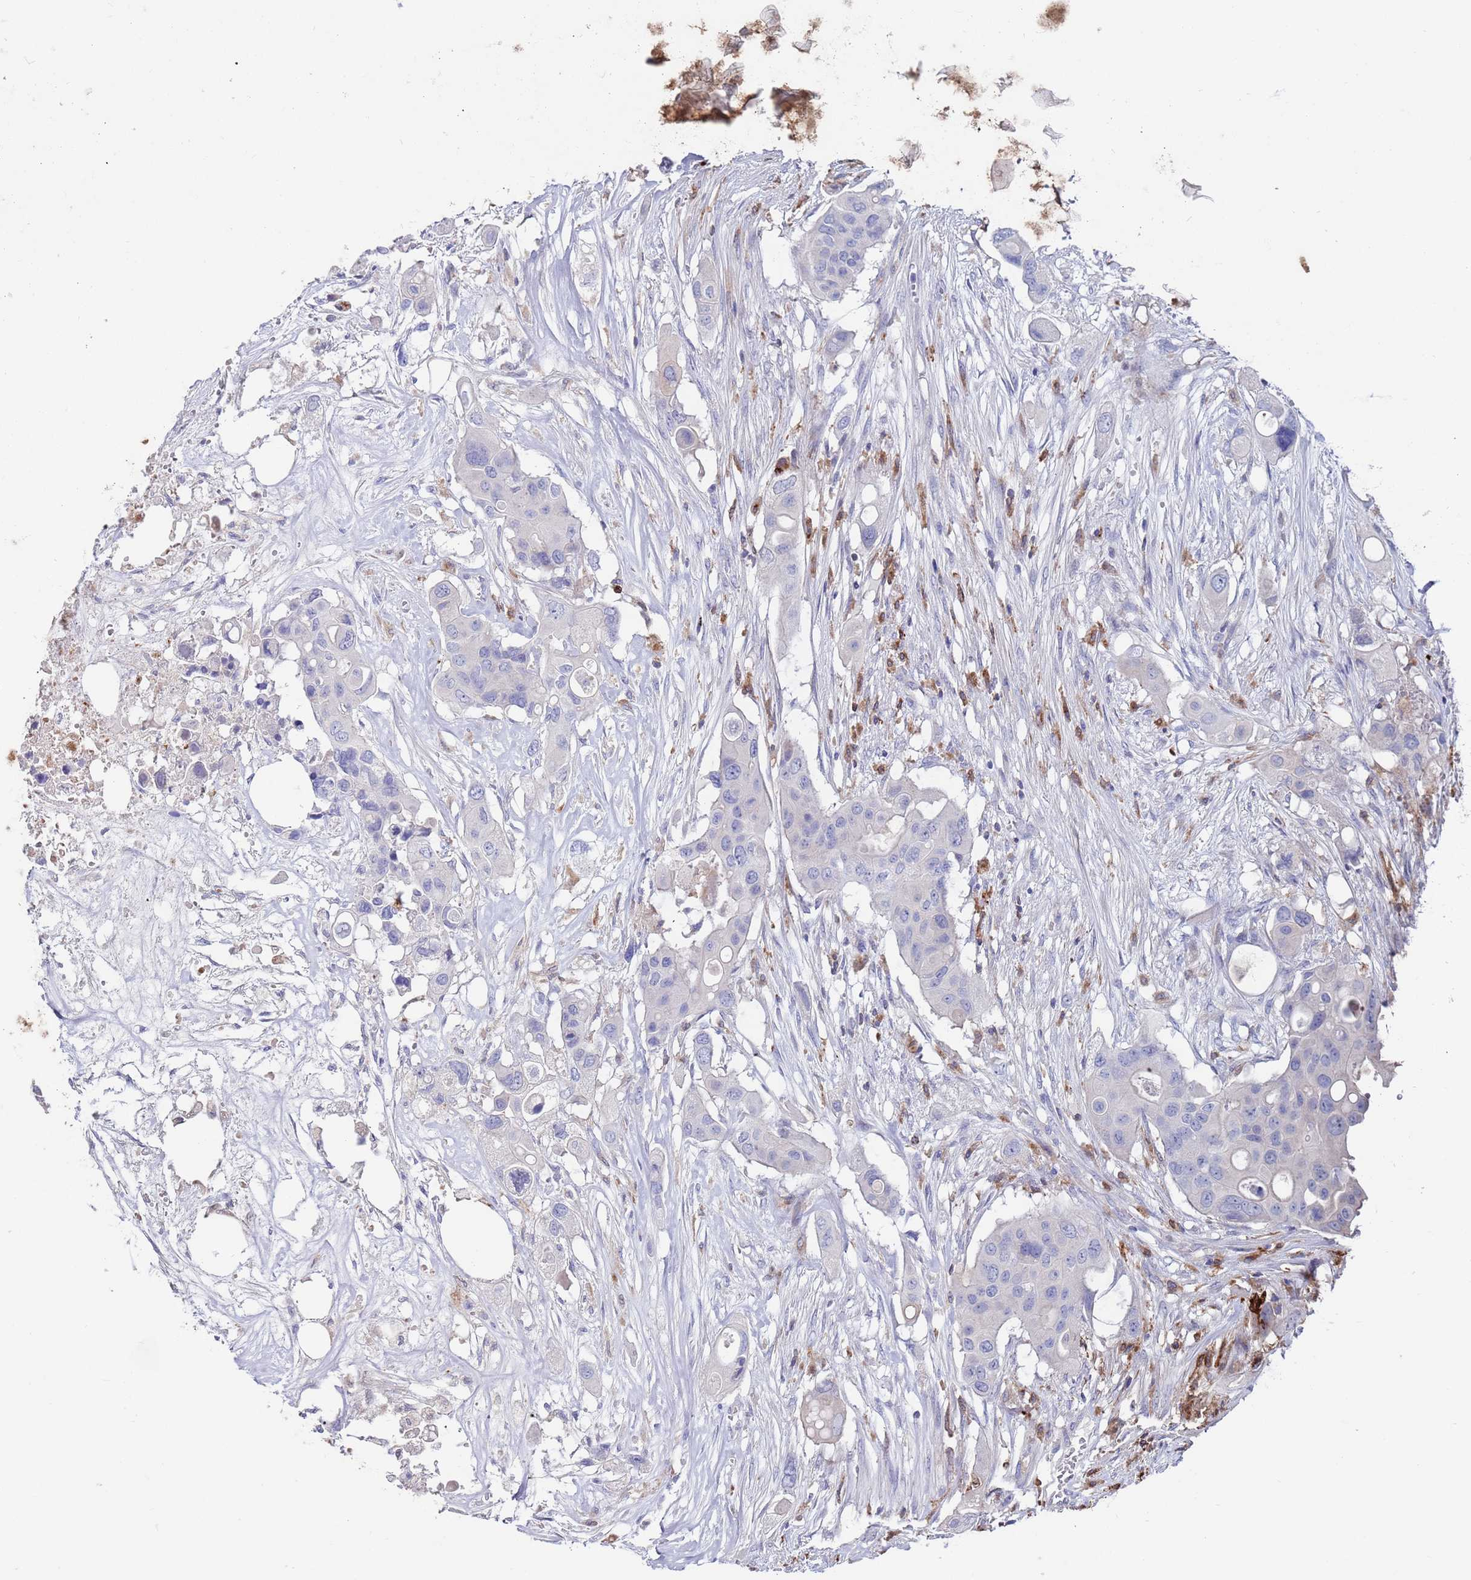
{"staining": {"intensity": "negative", "quantity": "none", "location": "none"}, "tissue": "colorectal cancer", "cell_type": "Tumor cells", "image_type": "cancer", "snomed": [{"axis": "morphology", "description": "Adenocarcinoma, NOS"}, {"axis": "topography", "description": "Colon"}], "caption": "IHC of human colorectal cancer shows no positivity in tumor cells. (DAB (3,3'-diaminobenzidine) immunohistochemistry (IHC) with hematoxylin counter stain).", "gene": "GREB1L", "patient": {"sex": "male", "age": 77}}